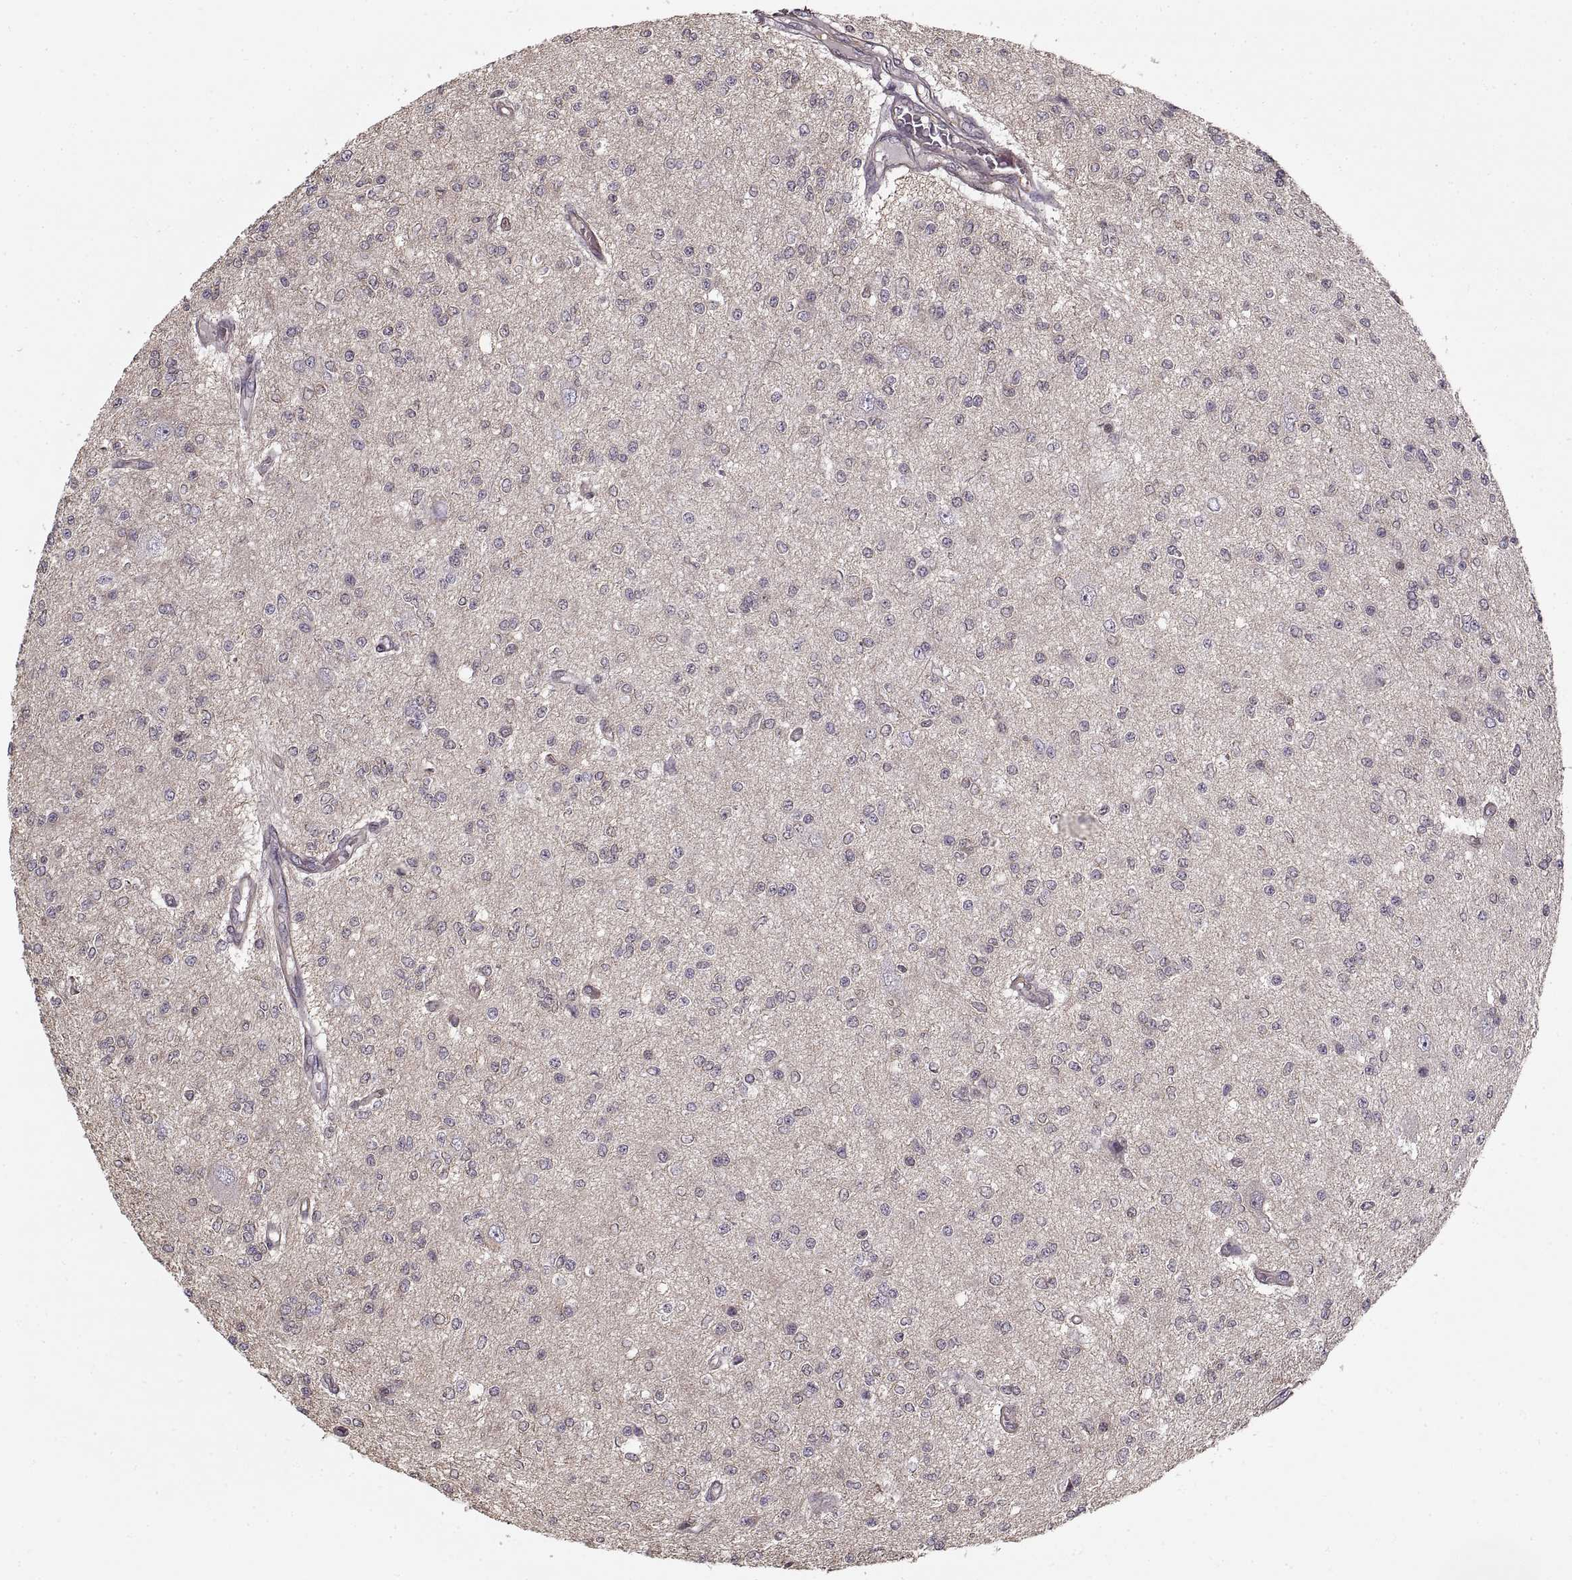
{"staining": {"intensity": "negative", "quantity": "none", "location": "none"}, "tissue": "glioma", "cell_type": "Tumor cells", "image_type": "cancer", "snomed": [{"axis": "morphology", "description": "Glioma, malignant, Low grade"}, {"axis": "topography", "description": "Brain"}], "caption": "Tumor cells are negative for protein expression in human malignant glioma (low-grade).", "gene": "LAMB2", "patient": {"sex": "male", "age": 67}}